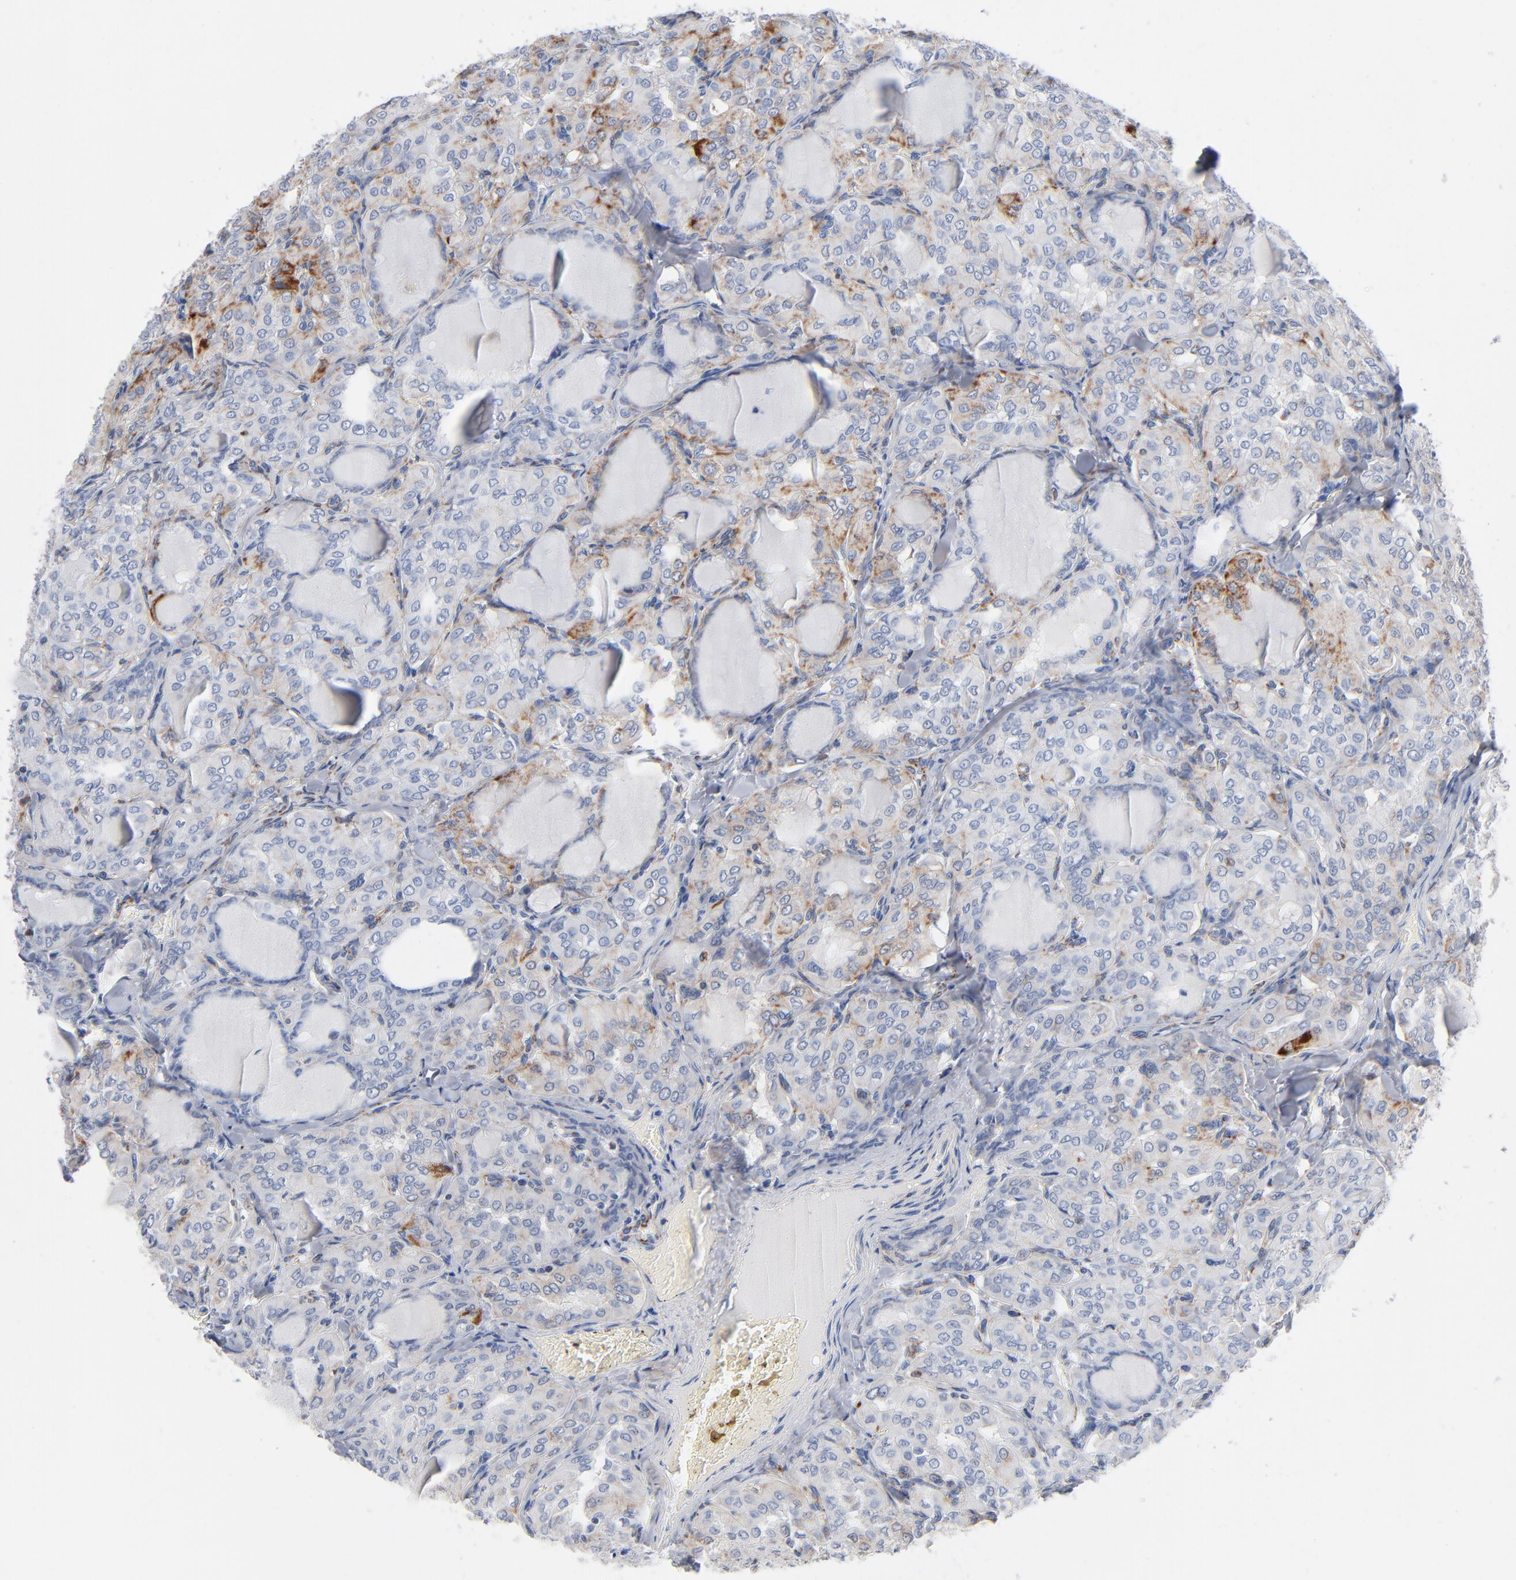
{"staining": {"intensity": "weak", "quantity": "25%-75%", "location": "cytoplasmic/membranous"}, "tissue": "thyroid cancer", "cell_type": "Tumor cells", "image_type": "cancer", "snomed": [{"axis": "morphology", "description": "Papillary adenocarcinoma, NOS"}, {"axis": "topography", "description": "Thyroid gland"}], "caption": "A photomicrograph of human thyroid cancer stained for a protein exhibits weak cytoplasmic/membranous brown staining in tumor cells. (DAB (3,3'-diaminobenzidine) = brown stain, brightfield microscopy at high magnification).", "gene": "CHCHD10", "patient": {"sex": "male", "age": 20}}